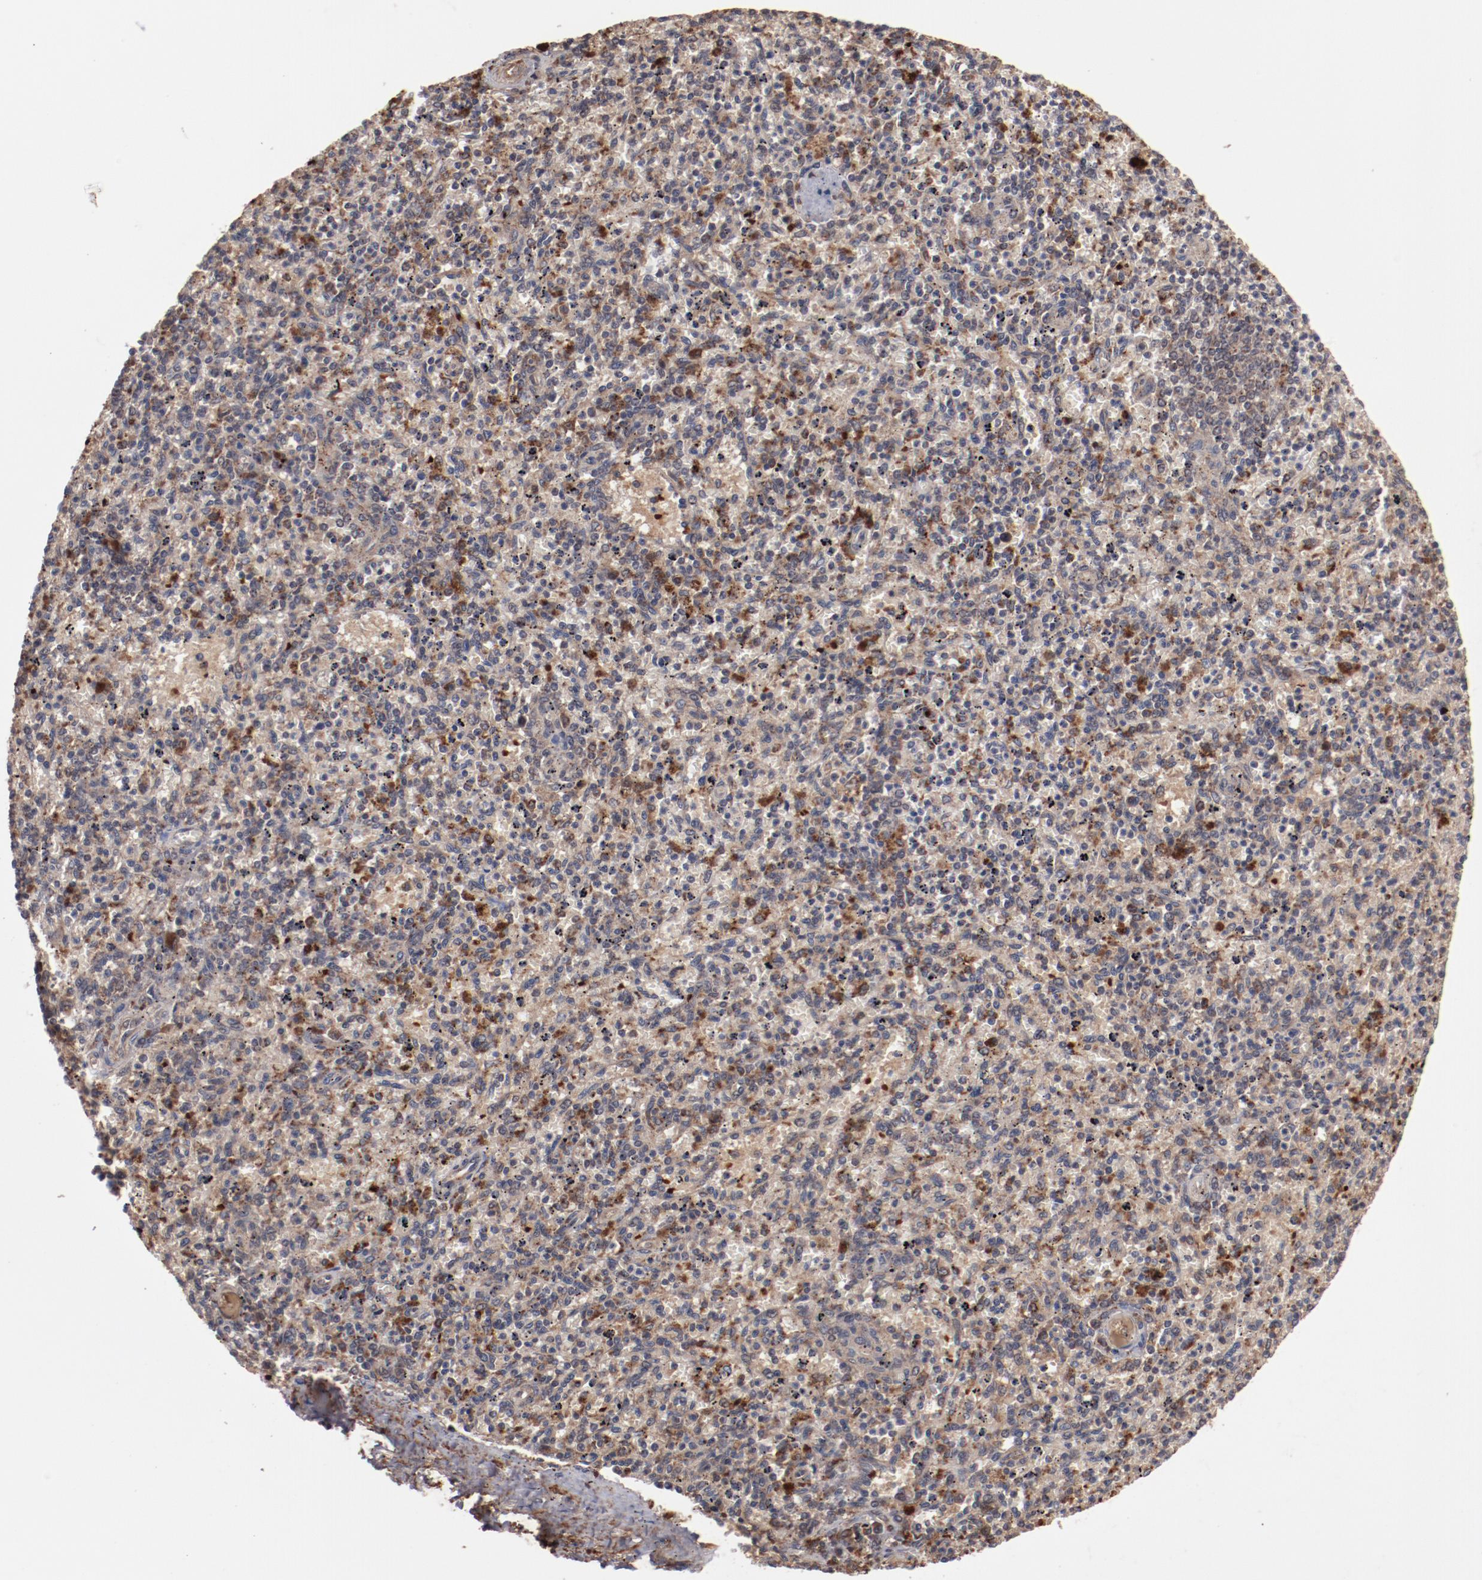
{"staining": {"intensity": "weak", "quantity": ">75%", "location": "cytoplasmic/membranous"}, "tissue": "spleen", "cell_type": "Cells in red pulp", "image_type": "normal", "snomed": [{"axis": "morphology", "description": "Normal tissue, NOS"}, {"axis": "topography", "description": "Spleen"}], "caption": "Protein analysis of unremarkable spleen displays weak cytoplasmic/membranous expression in about >75% of cells in red pulp. Using DAB (brown) and hematoxylin (blue) stains, captured at high magnification using brightfield microscopy.", "gene": "TENM1", "patient": {"sex": "male", "age": 72}}